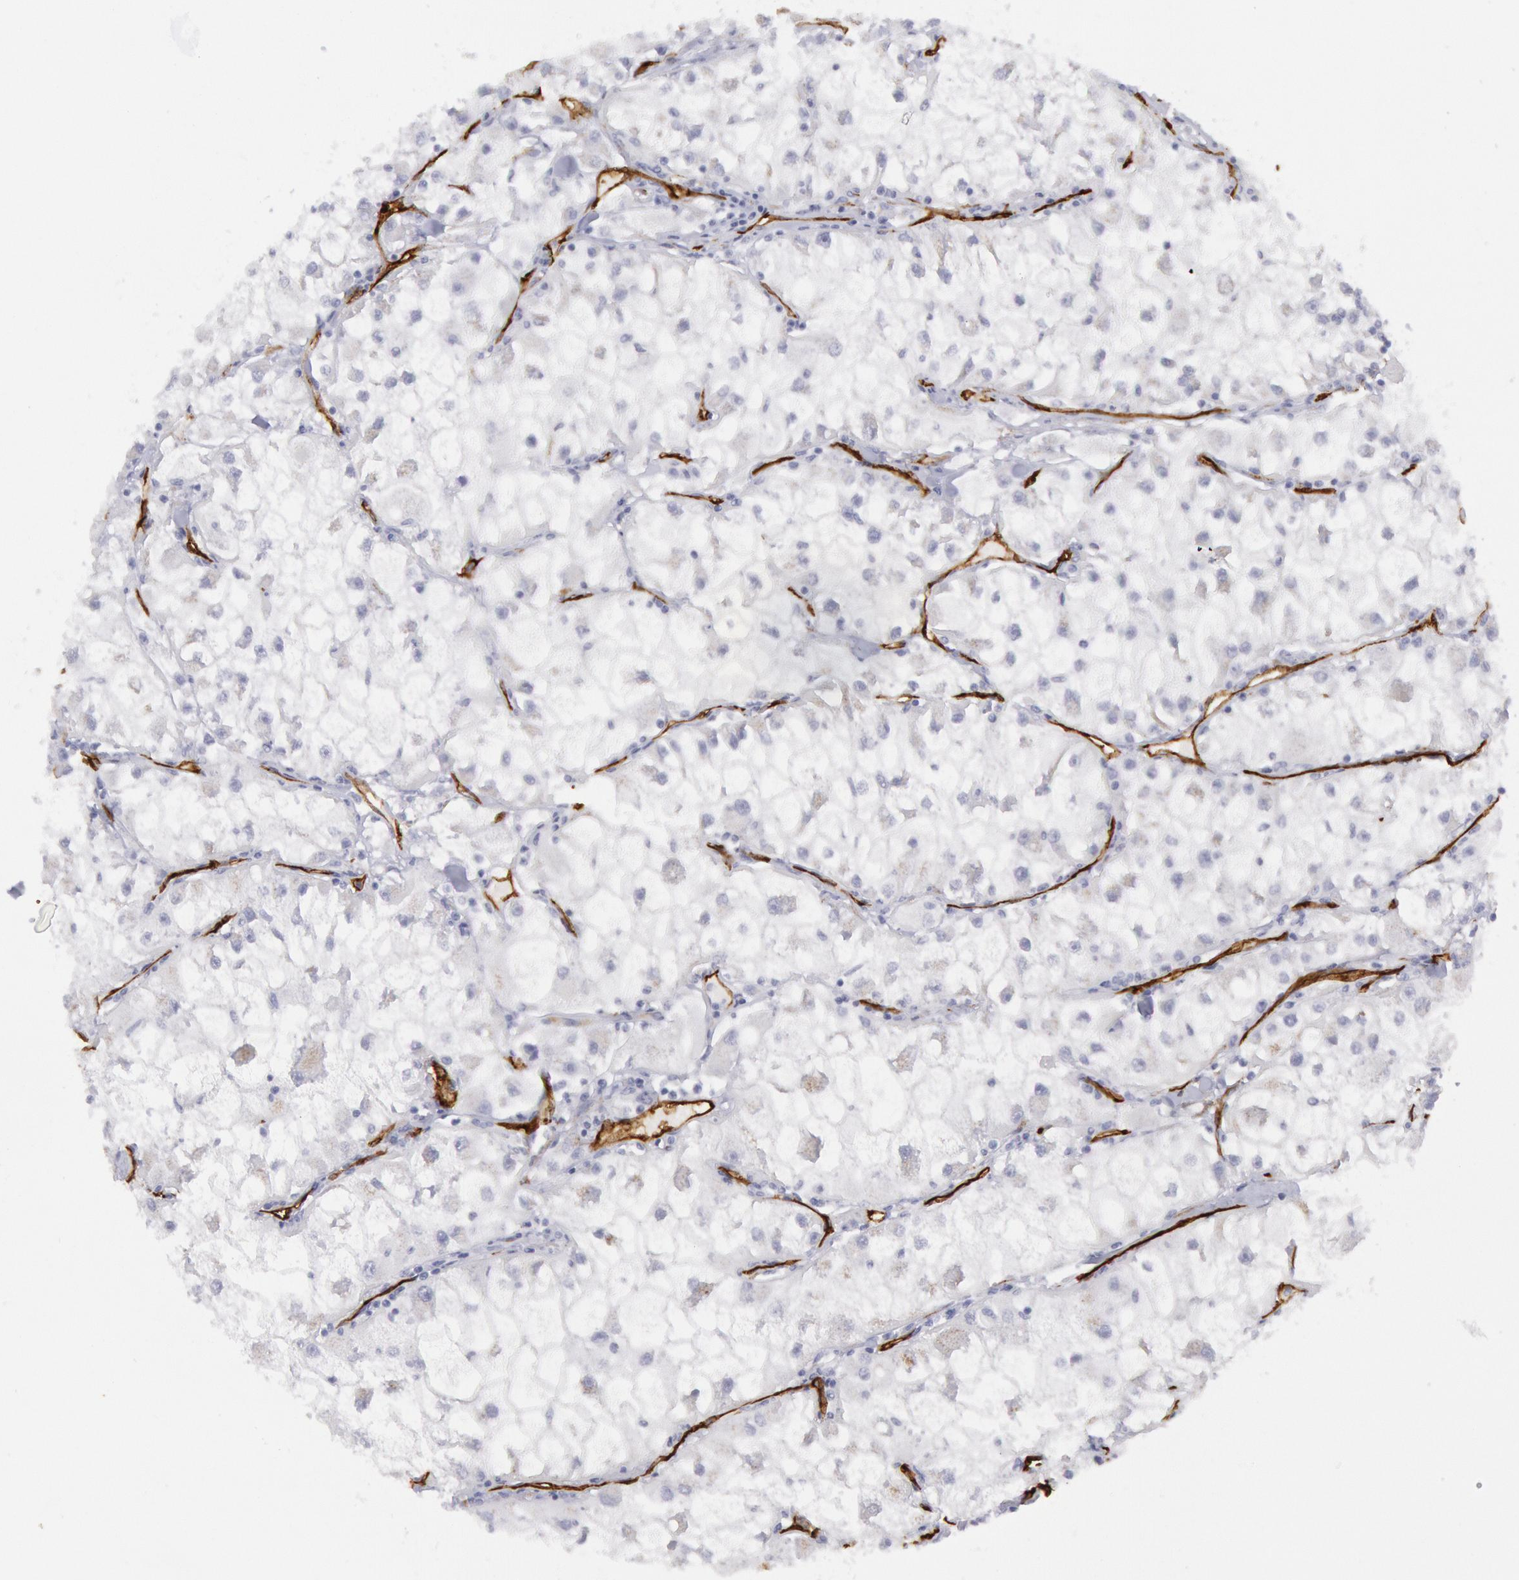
{"staining": {"intensity": "negative", "quantity": "none", "location": "none"}, "tissue": "renal cancer", "cell_type": "Tumor cells", "image_type": "cancer", "snomed": [{"axis": "morphology", "description": "Adenocarcinoma, NOS"}, {"axis": "topography", "description": "Kidney"}], "caption": "This is an immunohistochemistry image of human renal cancer. There is no positivity in tumor cells.", "gene": "CDH13", "patient": {"sex": "female", "age": 73}}